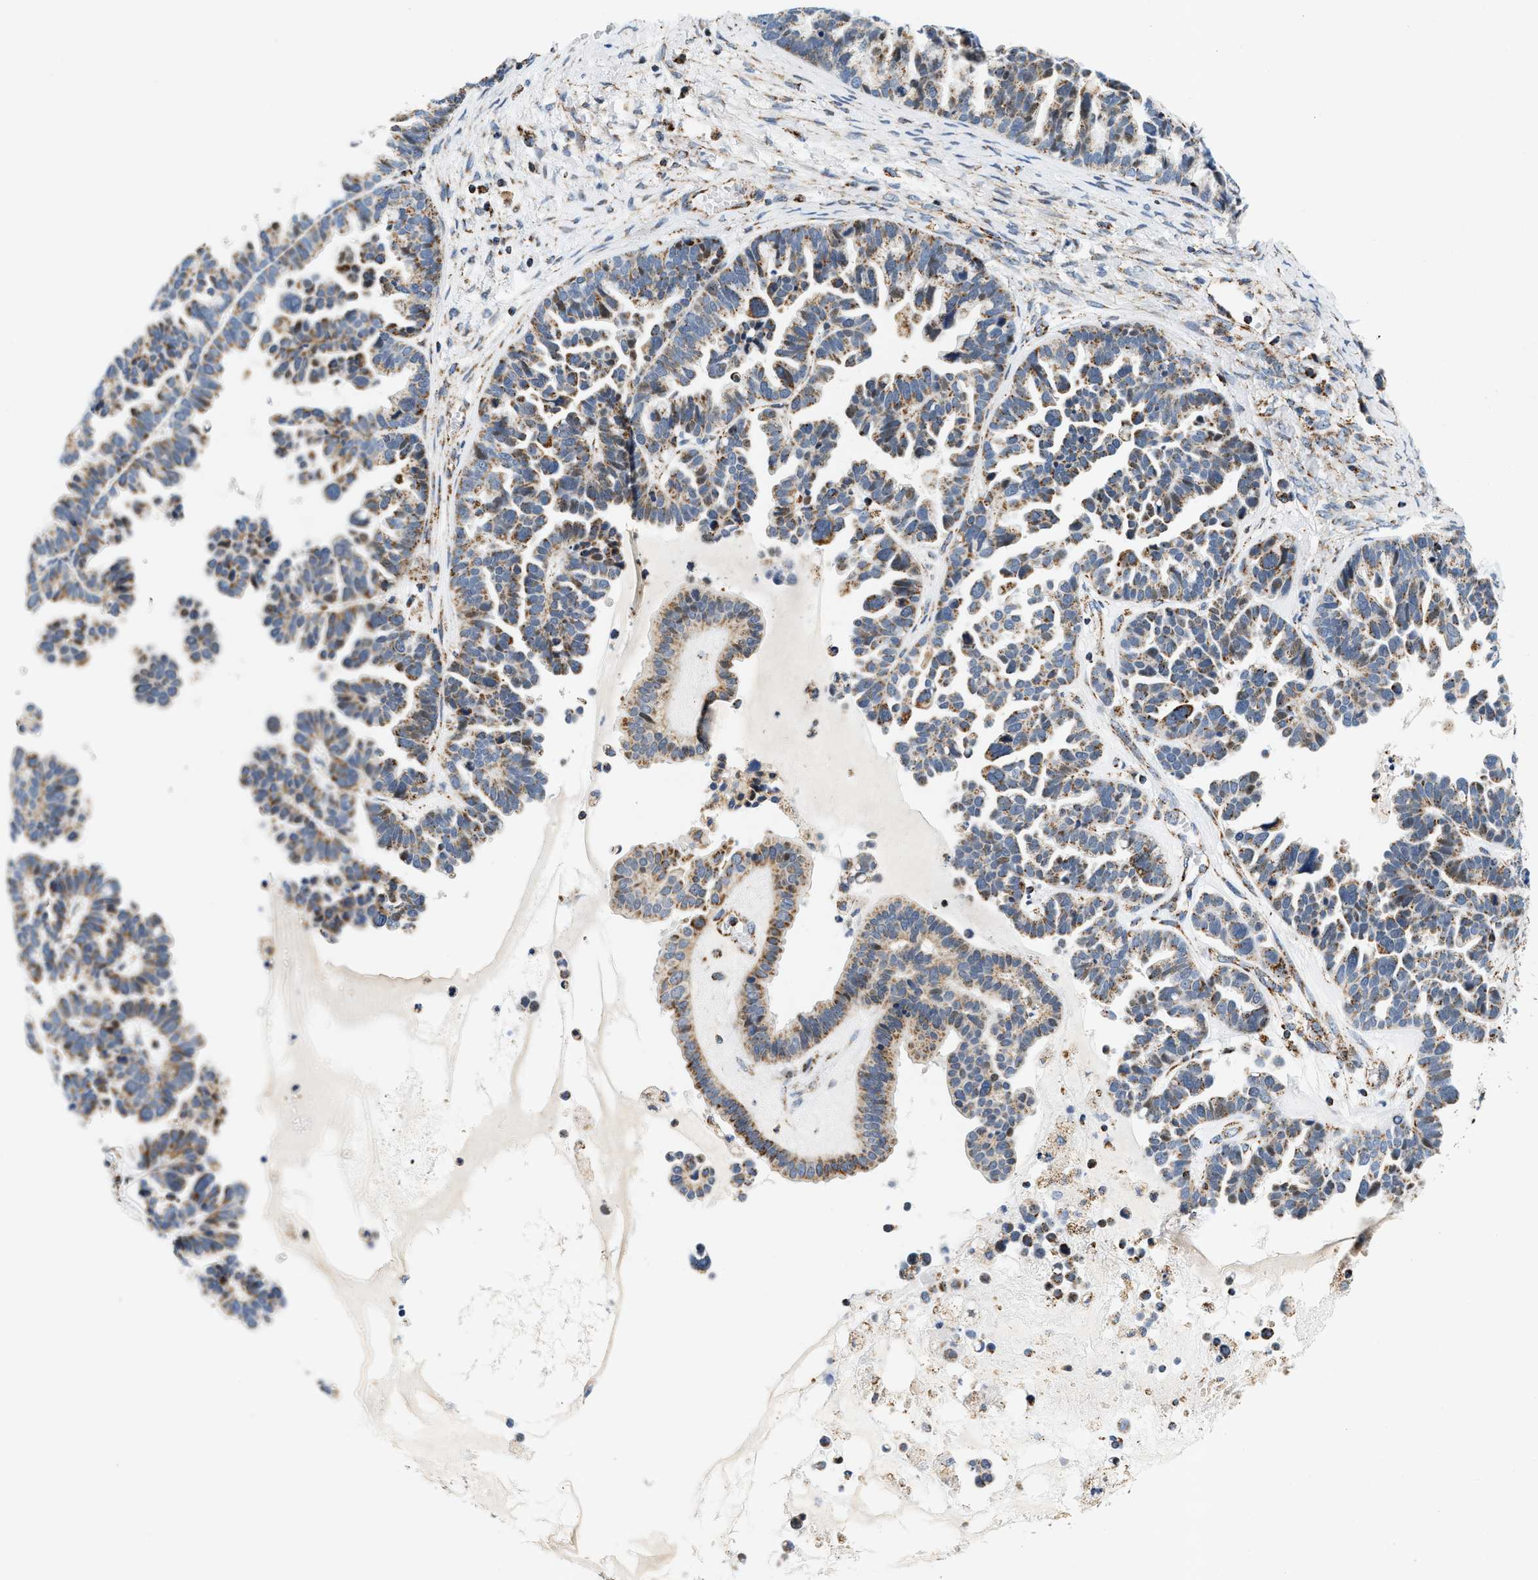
{"staining": {"intensity": "moderate", "quantity": "25%-75%", "location": "cytoplasmic/membranous"}, "tissue": "ovarian cancer", "cell_type": "Tumor cells", "image_type": "cancer", "snomed": [{"axis": "morphology", "description": "Cystadenocarcinoma, serous, NOS"}, {"axis": "topography", "description": "Ovary"}], "caption": "Protein expression analysis of ovarian cancer displays moderate cytoplasmic/membranous positivity in approximately 25%-75% of tumor cells.", "gene": "PDE1A", "patient": {"sex": "female", "age": 56}}